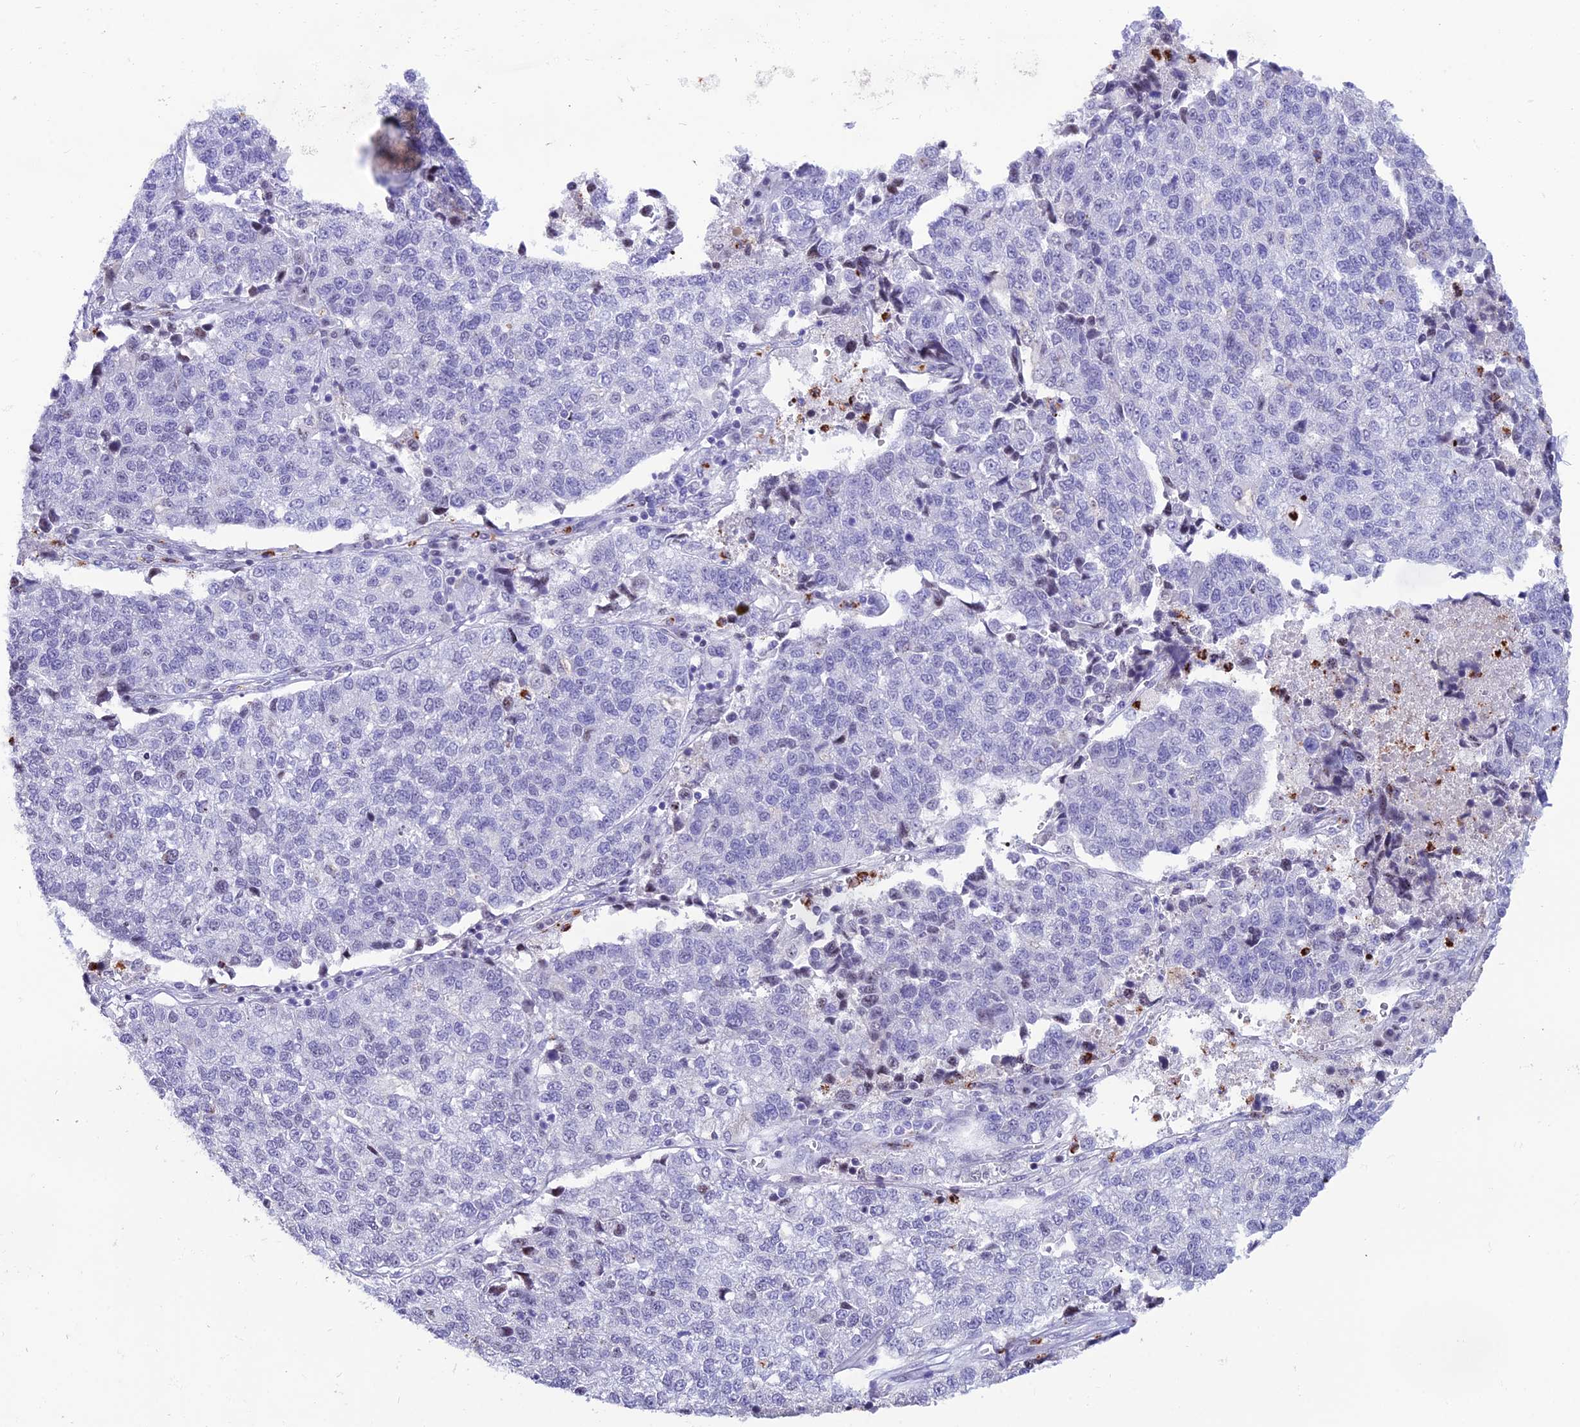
{"staining": {"intensity": "negative", "quantity": "none", "location": "none"}, "tissue": "lung cancer", "cell_type": "Tumor cells", "image_type": "cancer", "snomed": [{"axis": "morphology", "description": "Adenocarcinoma, NOS"}, {"axis": "topography", "description": "Lung"}], "caption": "Immunohistochemistry photomicrograph of human adenocarcinoma (lung) stained for a protein (brown), which exhibits no positivity in tumor cells.", "gene": "MFSD2B", "patient": {"sex": "male", "age": 49}}